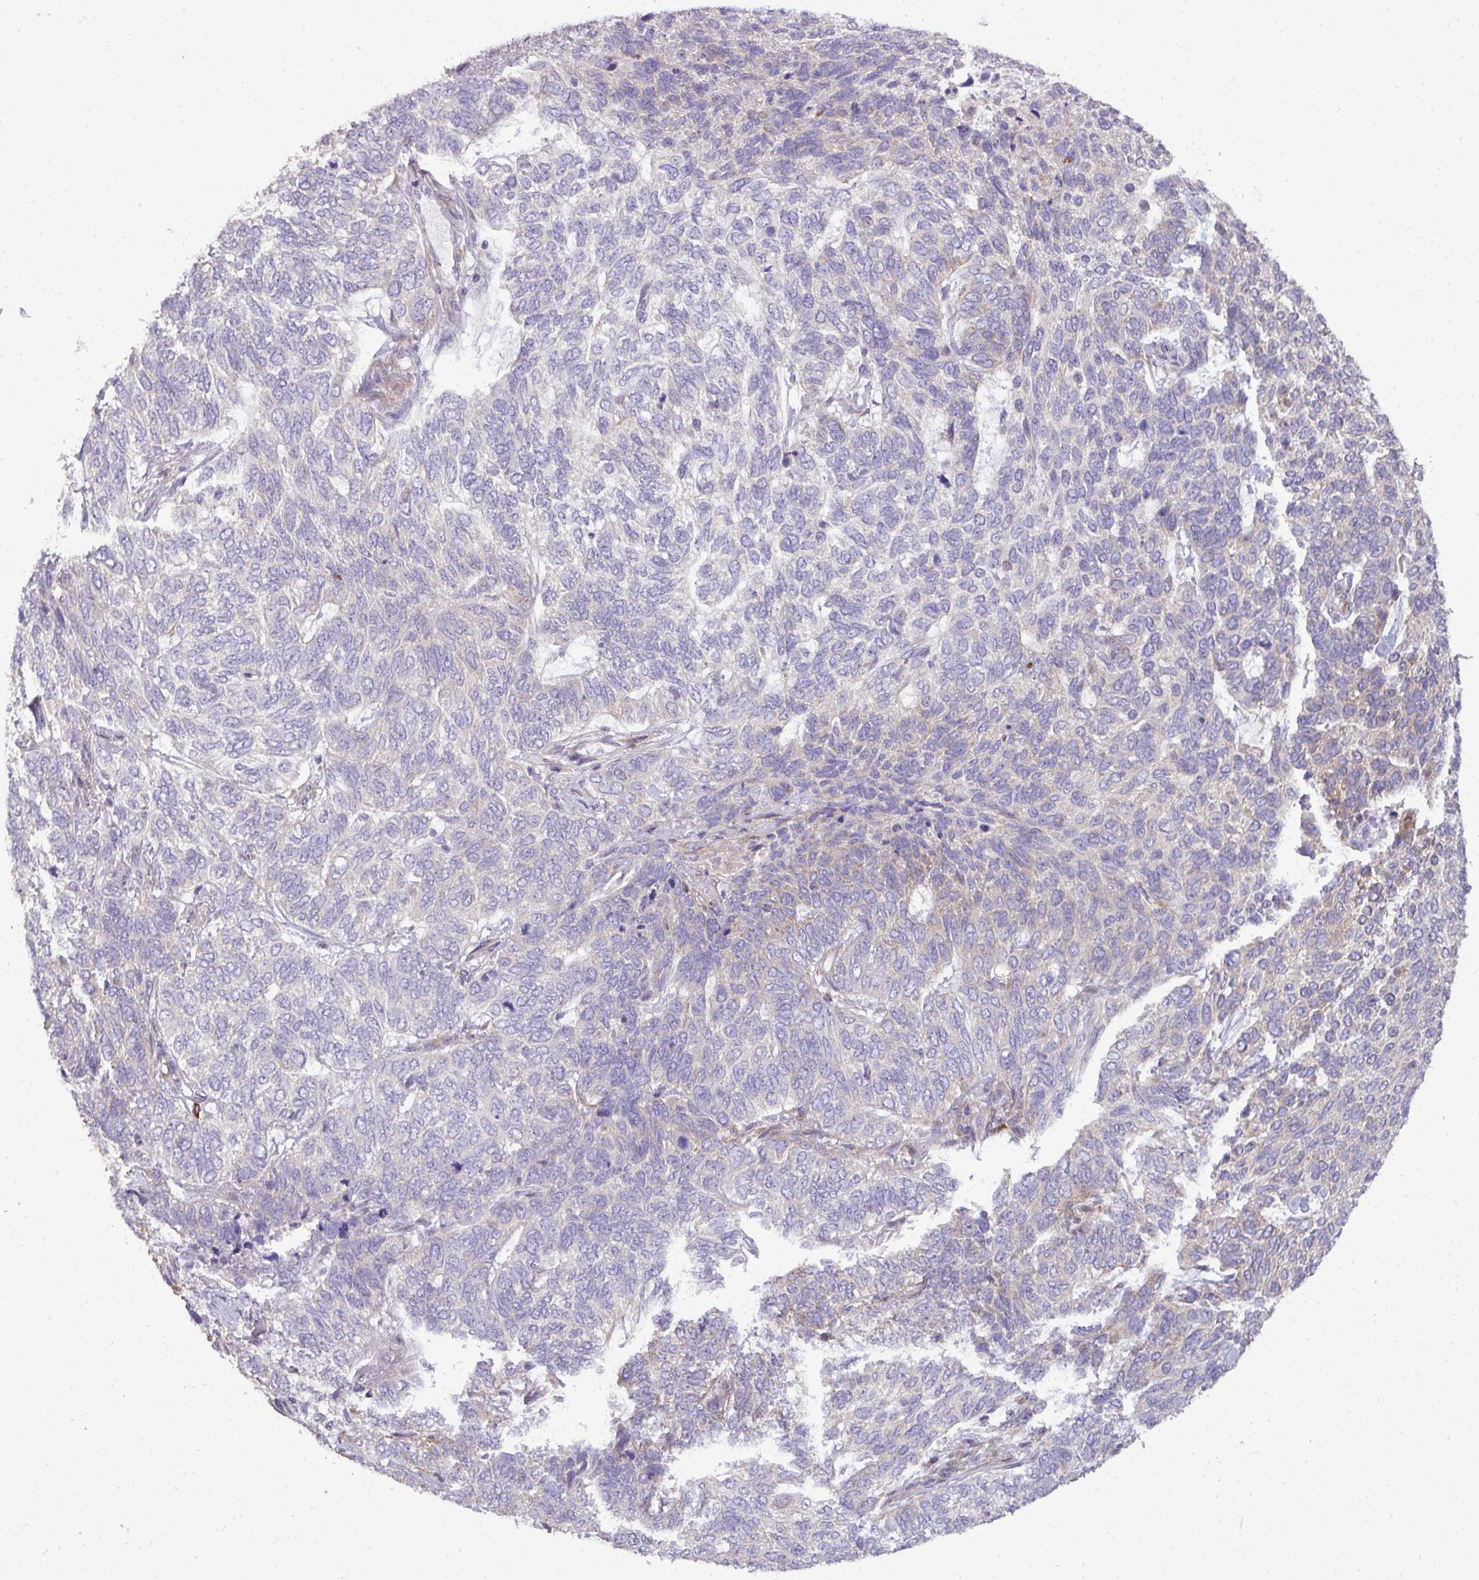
{"staining": {"intensity": "weak", "quantity": "<25%", "location": "cytoplasmic/membranous"}, "tissue": "skin cancer", "cell_type": "Tumor cells", "image_type": "cancer", "snomed": [{"axis": "morphology", "description": "Basal cell carcinoma"}, {"axis": "topography", "description": "Skin"}], "caption": "The histopathology image displays no staining of tumor cells in skin cancer.", "gene": "SH2D1B", "patient": {"sex": "female", "age": 65}}